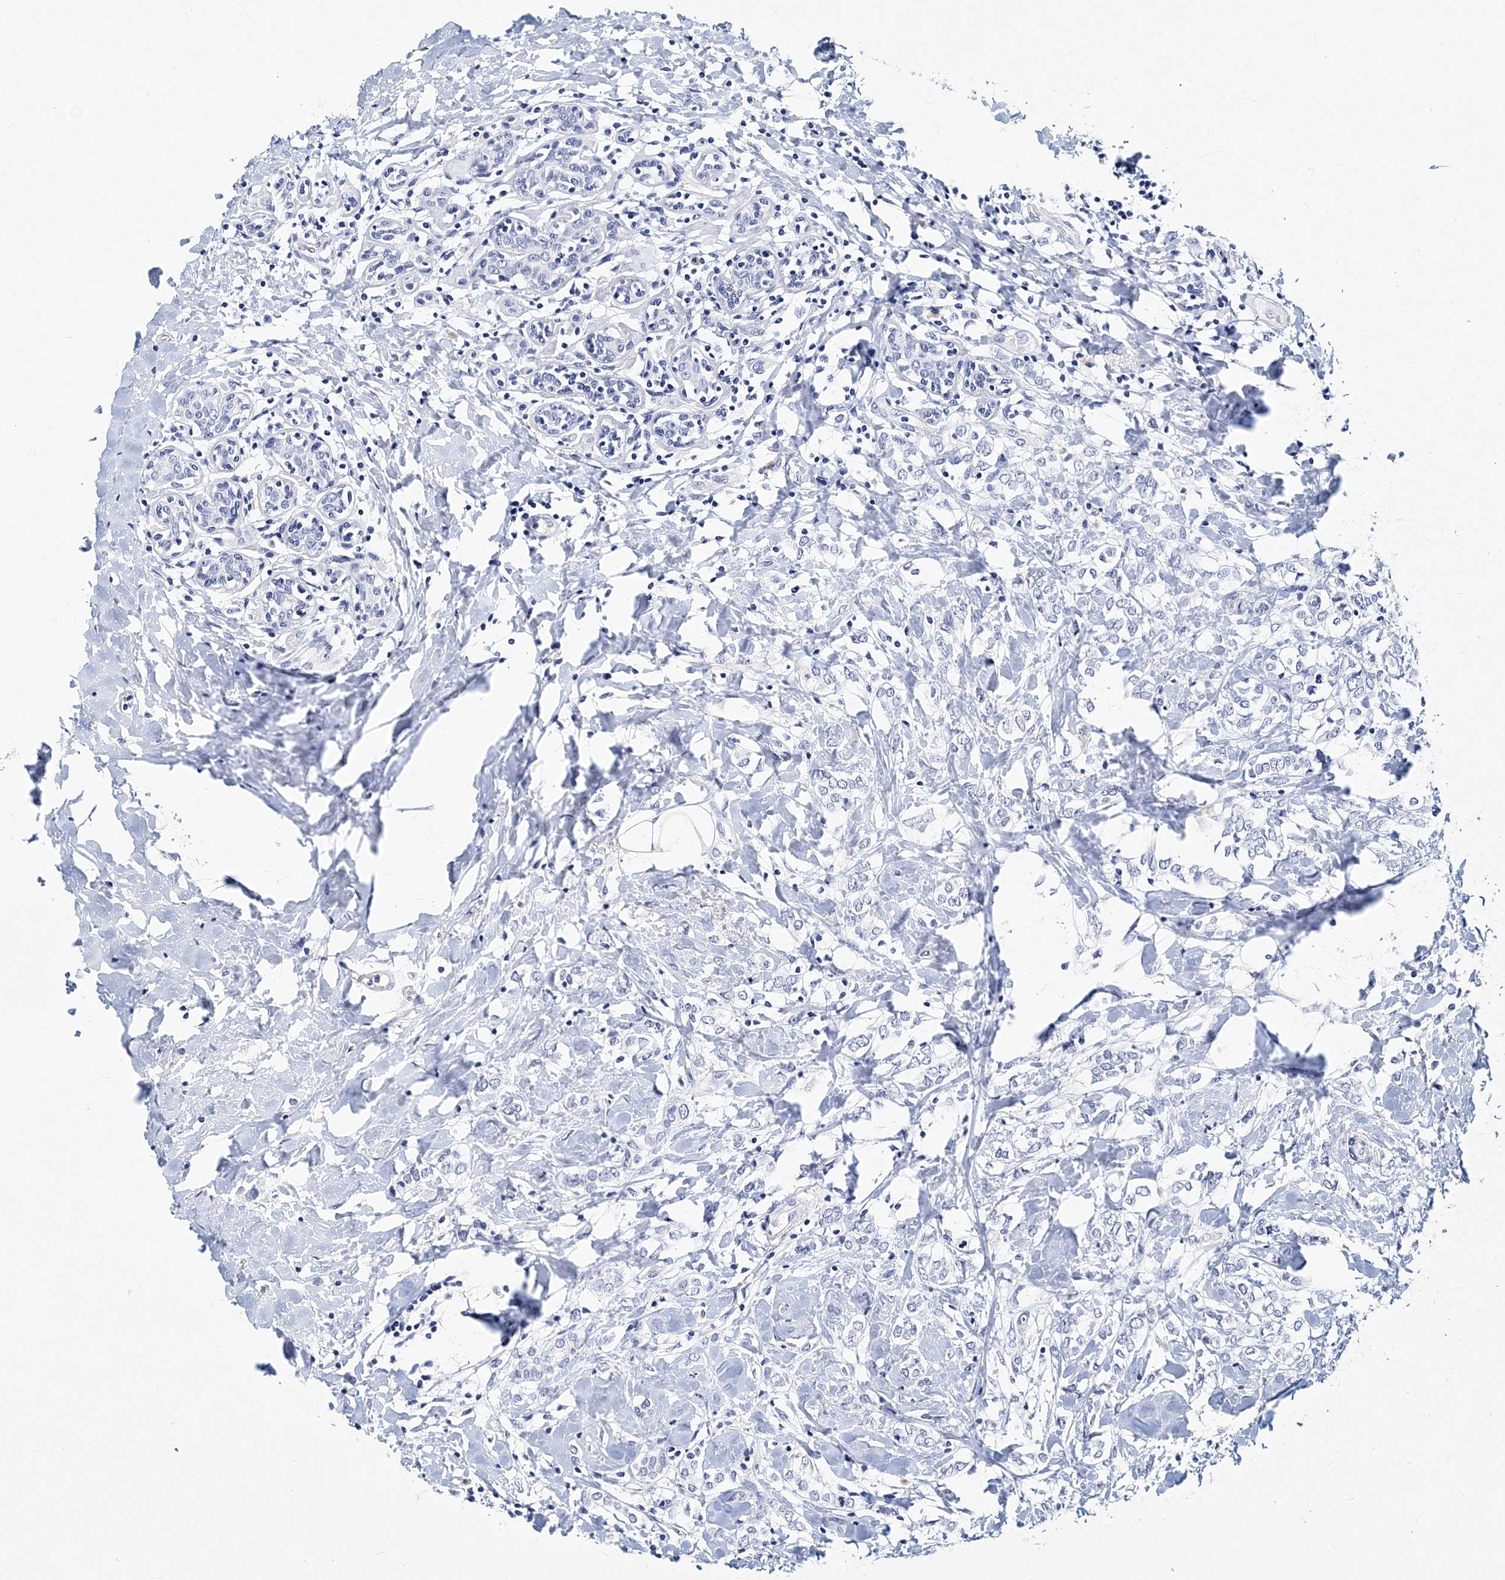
{"staining": {"intensity": "negative", "quantity": "none", "location": "none"}, "tissue": "breast cancer", "cell_type": "Tumor cells", "image_type": "cancer", "snomed": [{"axis": "morphology", "description": "Normal tissue, NOS"}, {"axis": "morphology", "description": "Lobular carcinoma"}, {"axis": "topography", "description": "Breast"}], "caption": "Micrograph shows no protein expression in tumor cells of breast lobular carcinoma tissue.", "gene": "ITGA2B", "patient": {"sex": "female", "age": 47}}